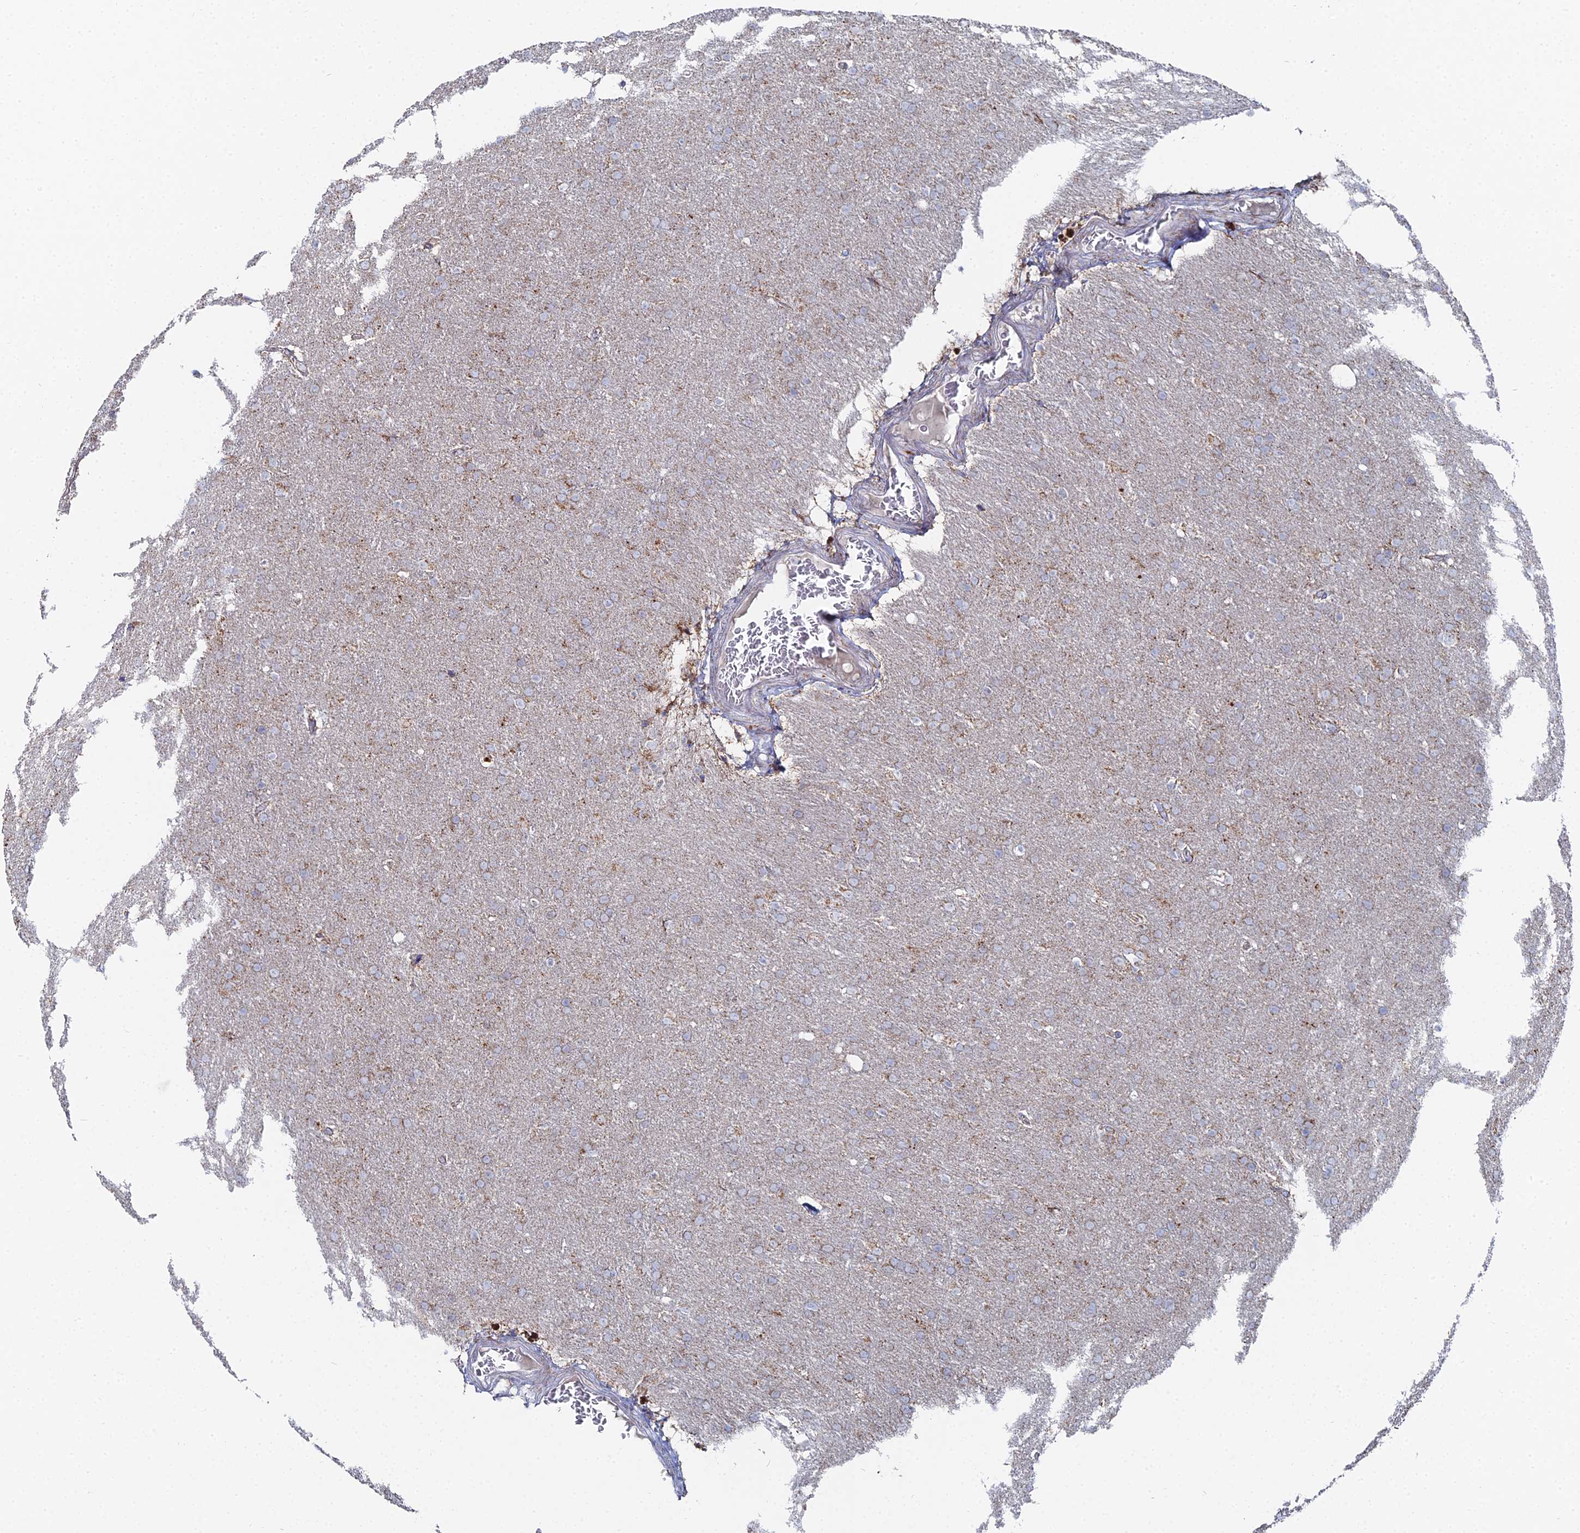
{"staining": {"intensity": "weak", "quantity": "25%-75%", "location": "cytoplasmic/membranous"}, "tissue": "glioma", "cell_type": "Tumor cells", "image_type": "cancer", "snomed": [{"axis": "morphology", "description": "Glioma, malignant, Low grade"}, {"axis": "topography", "description": "Brain"}], "caption": "This is a histology image of IHC staining of glioma, which shows weak staining in the cytoplasmic/membranous of tumor cells.", "gene": "MPC1", "patient": {"sex": "female", "age": 32}}